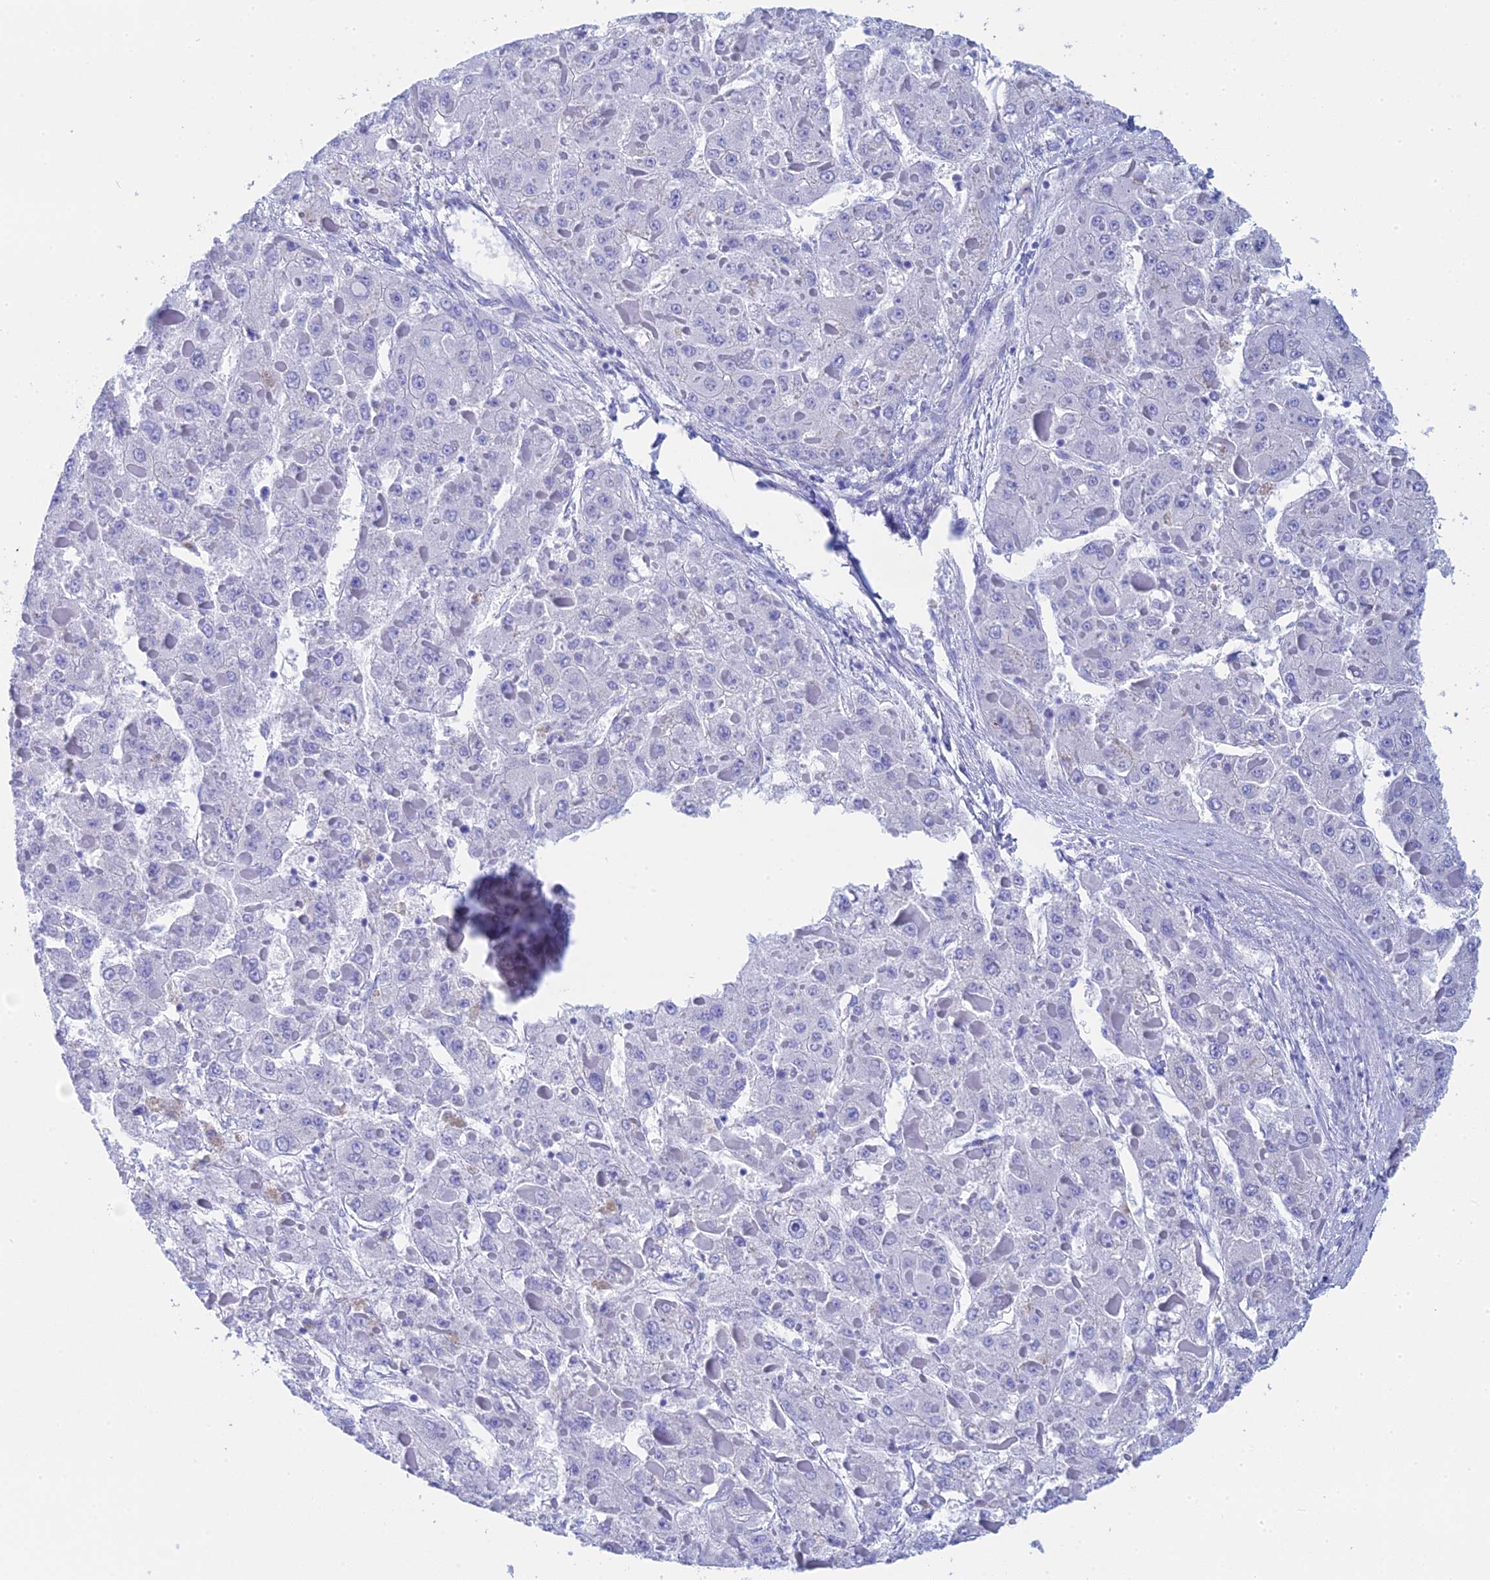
{"staining": {"intensity": "negative", "quantity": "none", "location": "none"}, "tissue": "liver cancer", "cell_type": "Tumor cells", "image_type": "cancer", "snomed": [{"axis": "morphology", "description": "Carcinoma, Hepatocellular, NOS"}, {"axis": "topography", "description": "Liver"}], "caption": "Immunohistochemical staining of human liver cancer reveals no significant expression in tumor cells.", "gene": "TEX101", "patient": {"sex": "female", "age": 73}}